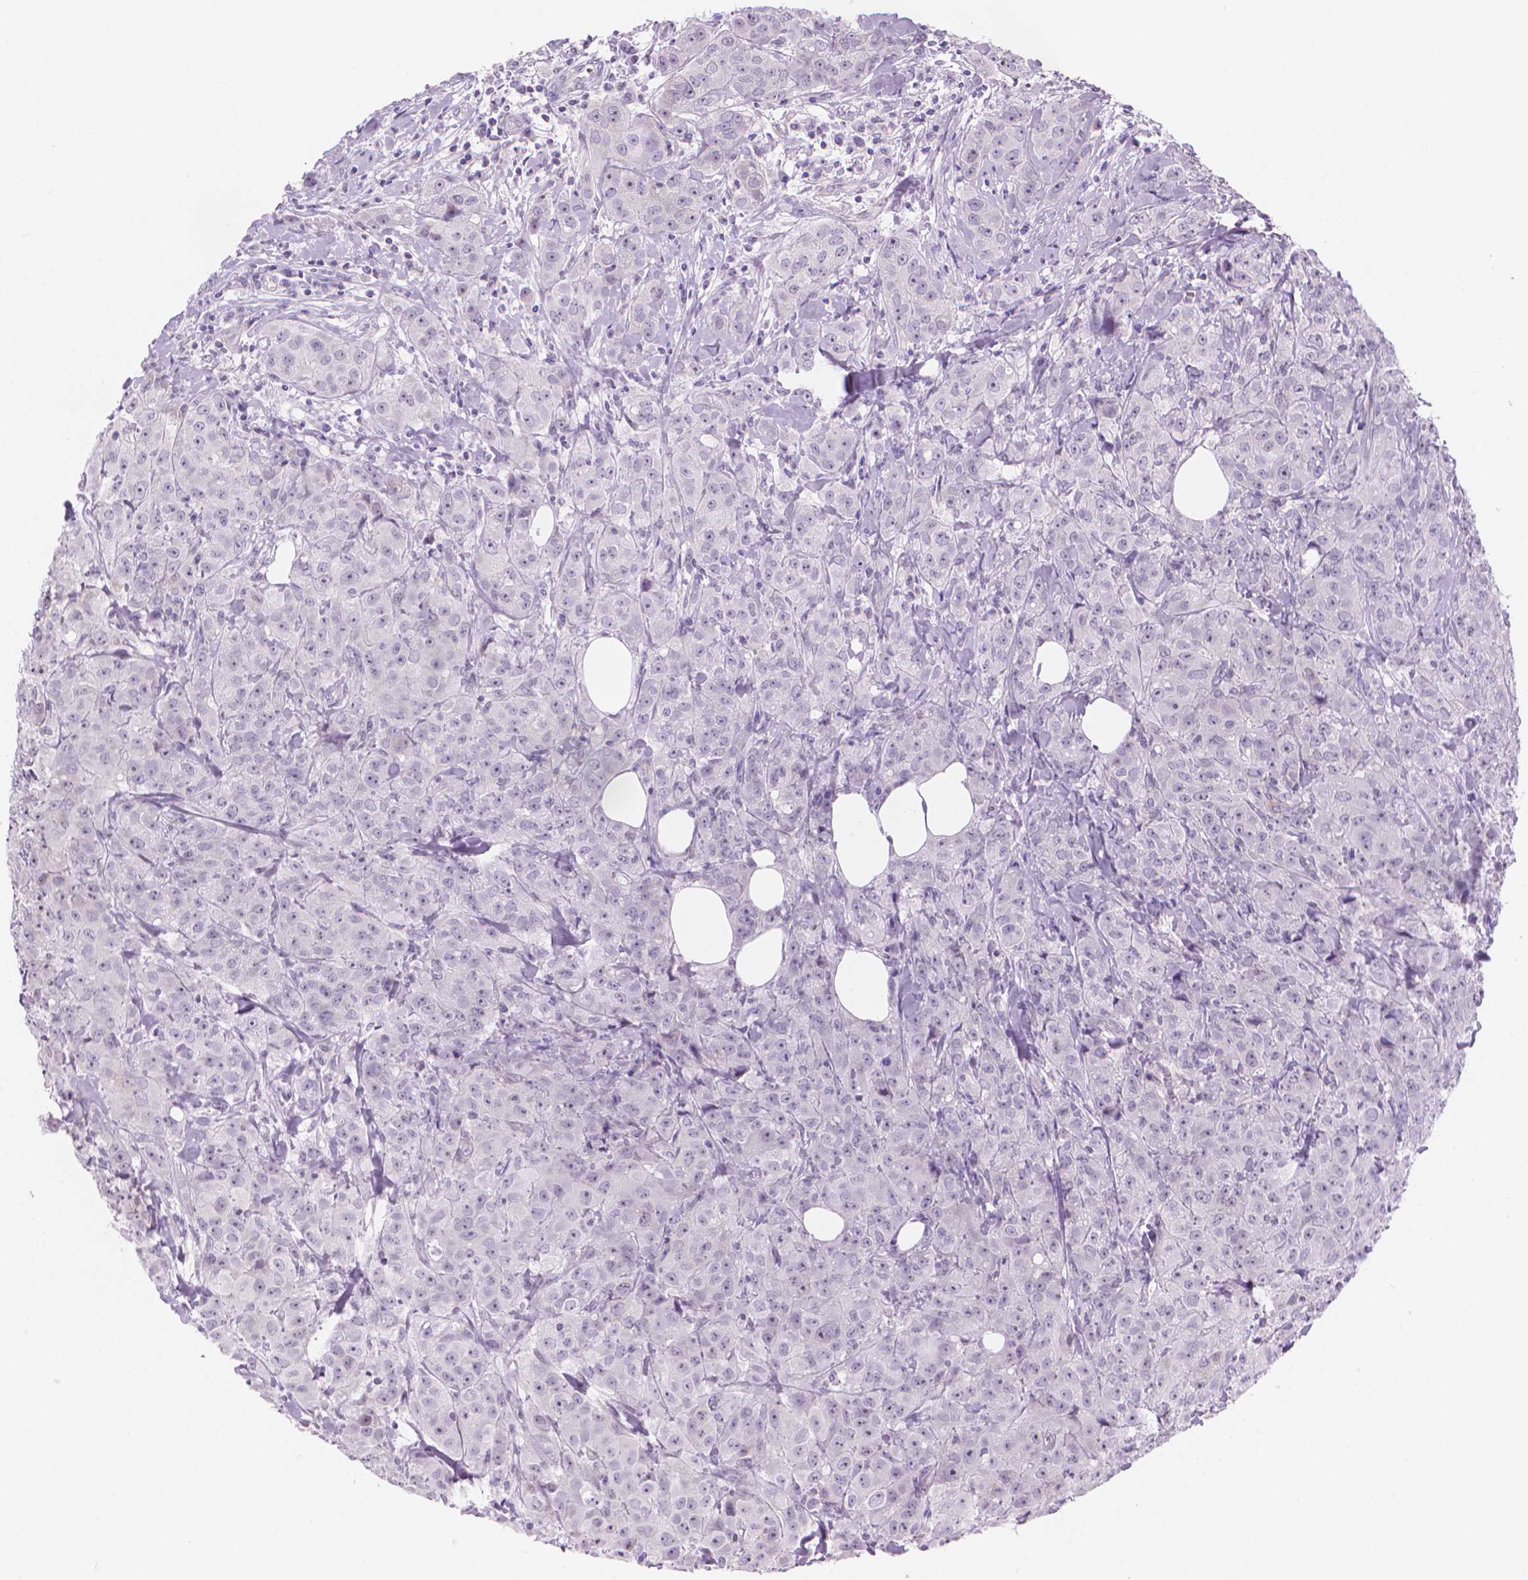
{"staining": {"intensity": "negative", "quantity": "none", "location": "none"}, "tissue": "breast cancer", "cell_type": "Tumor cells", "image_type": "cancer", "snomed": [{"axis": "morphology", "description": "Duct carcinoma"}, {"axis": "topography", "description": "Breast"}], "caption": "High magnification brightfield microscopy of breast cancer (invasive ductal carcinoma) stained with DAB (3,3'-diaminobenzidine) (brown) and counterstained with hematoxylin (blue): tumor cells show no significant positivity.", "gene": "ENSG00000187186", "patient": {"sex": "female", "age": 43}}